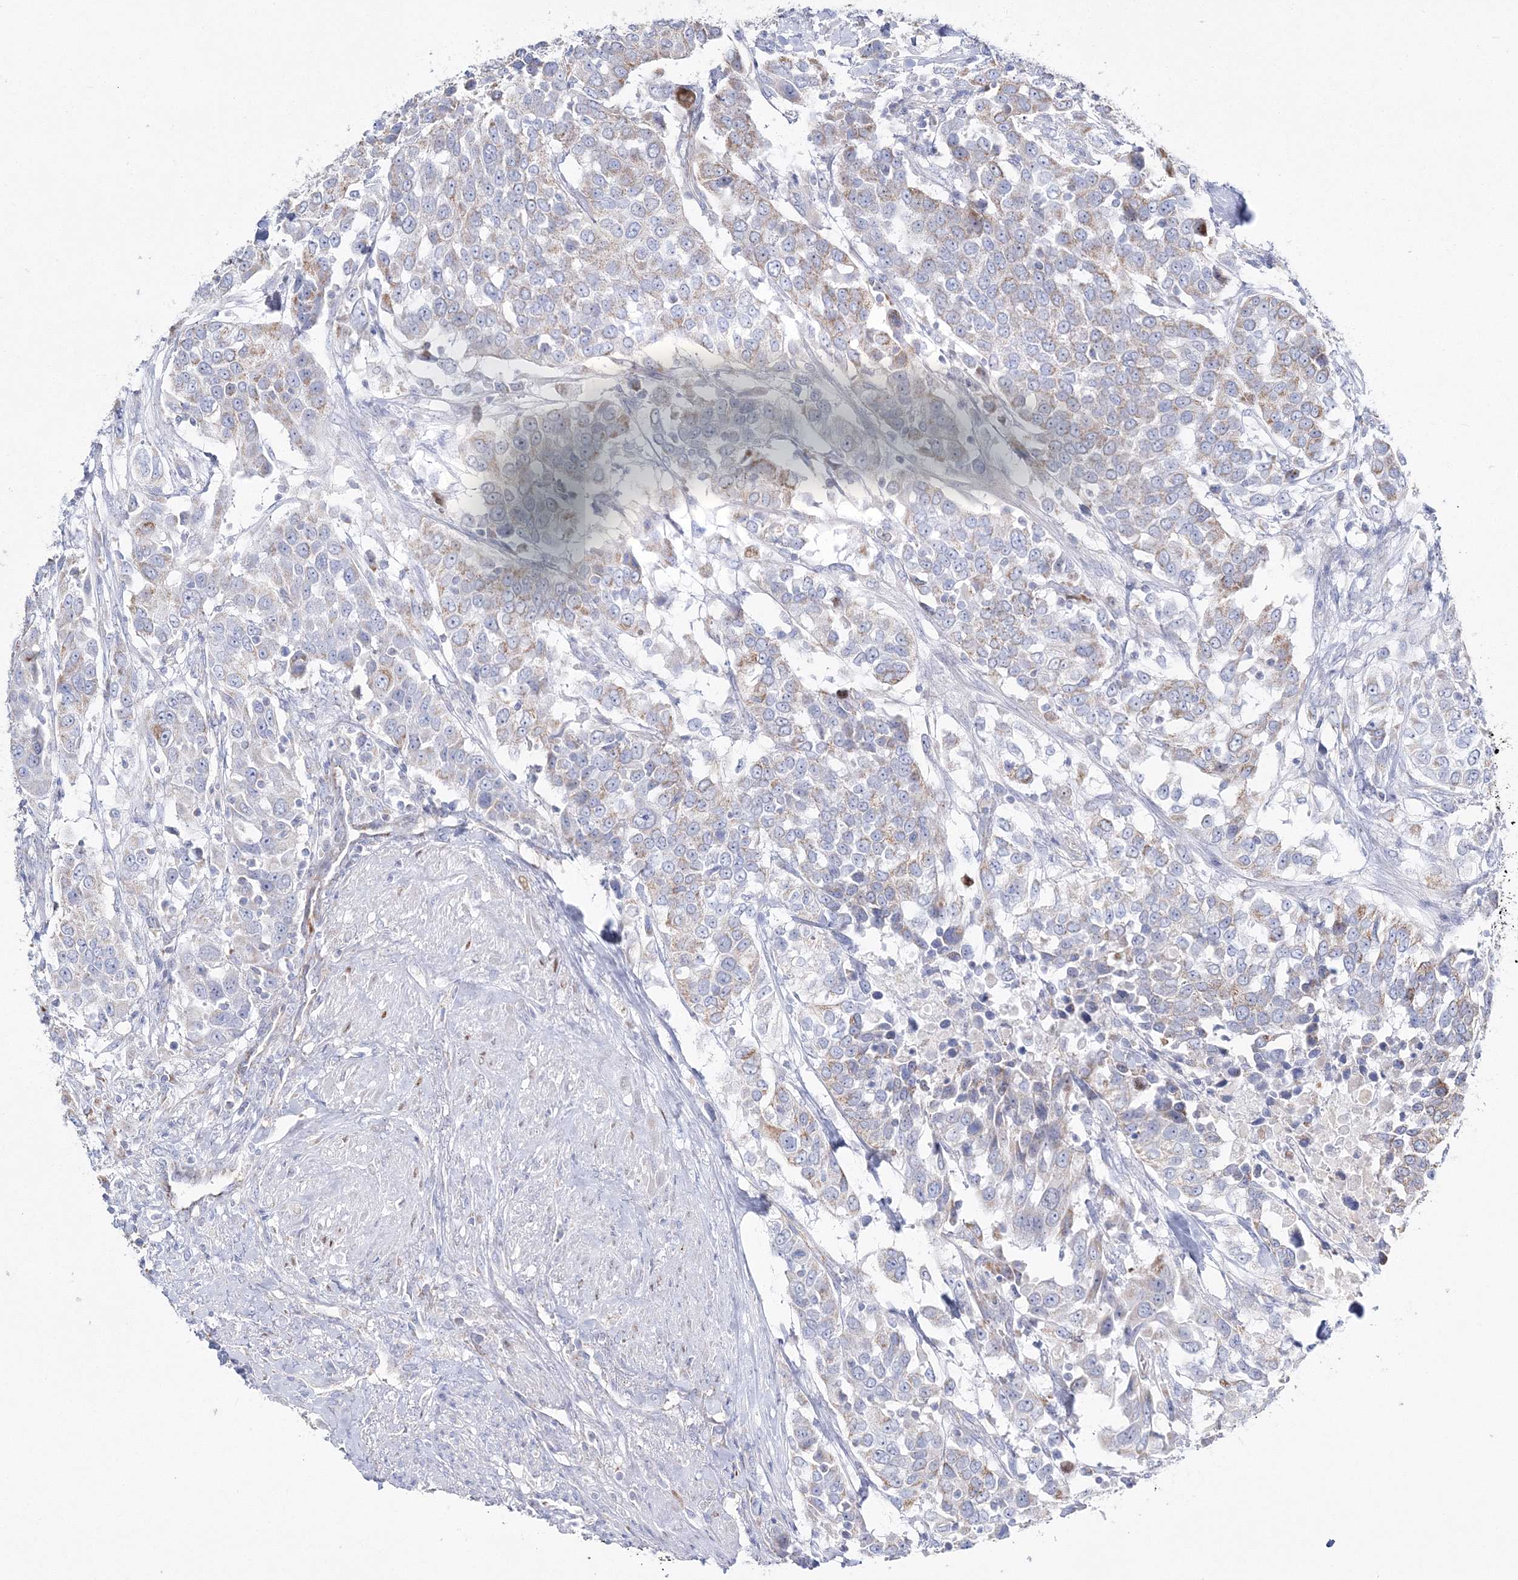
{"staining": {"intensity": "weak", "quantity": "25%-75%", "location": "cytoplasmic/membranous"}, "tissue": "urothelial cancer", "cell_type": "Tumor cells", "image_type": "cancer", "snomed": [{"axis": "morphology", "description": "Urothelial carcinoma, High grade"}, {"axis": "topography", "description": "Urinary bladder"}], "caption": "About 25%-75% of tumor cells in urothelial carcinoma (high-grade) reveal weak cytoplasmic/membranous protein positivity as visualized by brown immunohistochemical staining.", "gene": "HIBCH", "patient": {"sex": "female", "age": 80}}